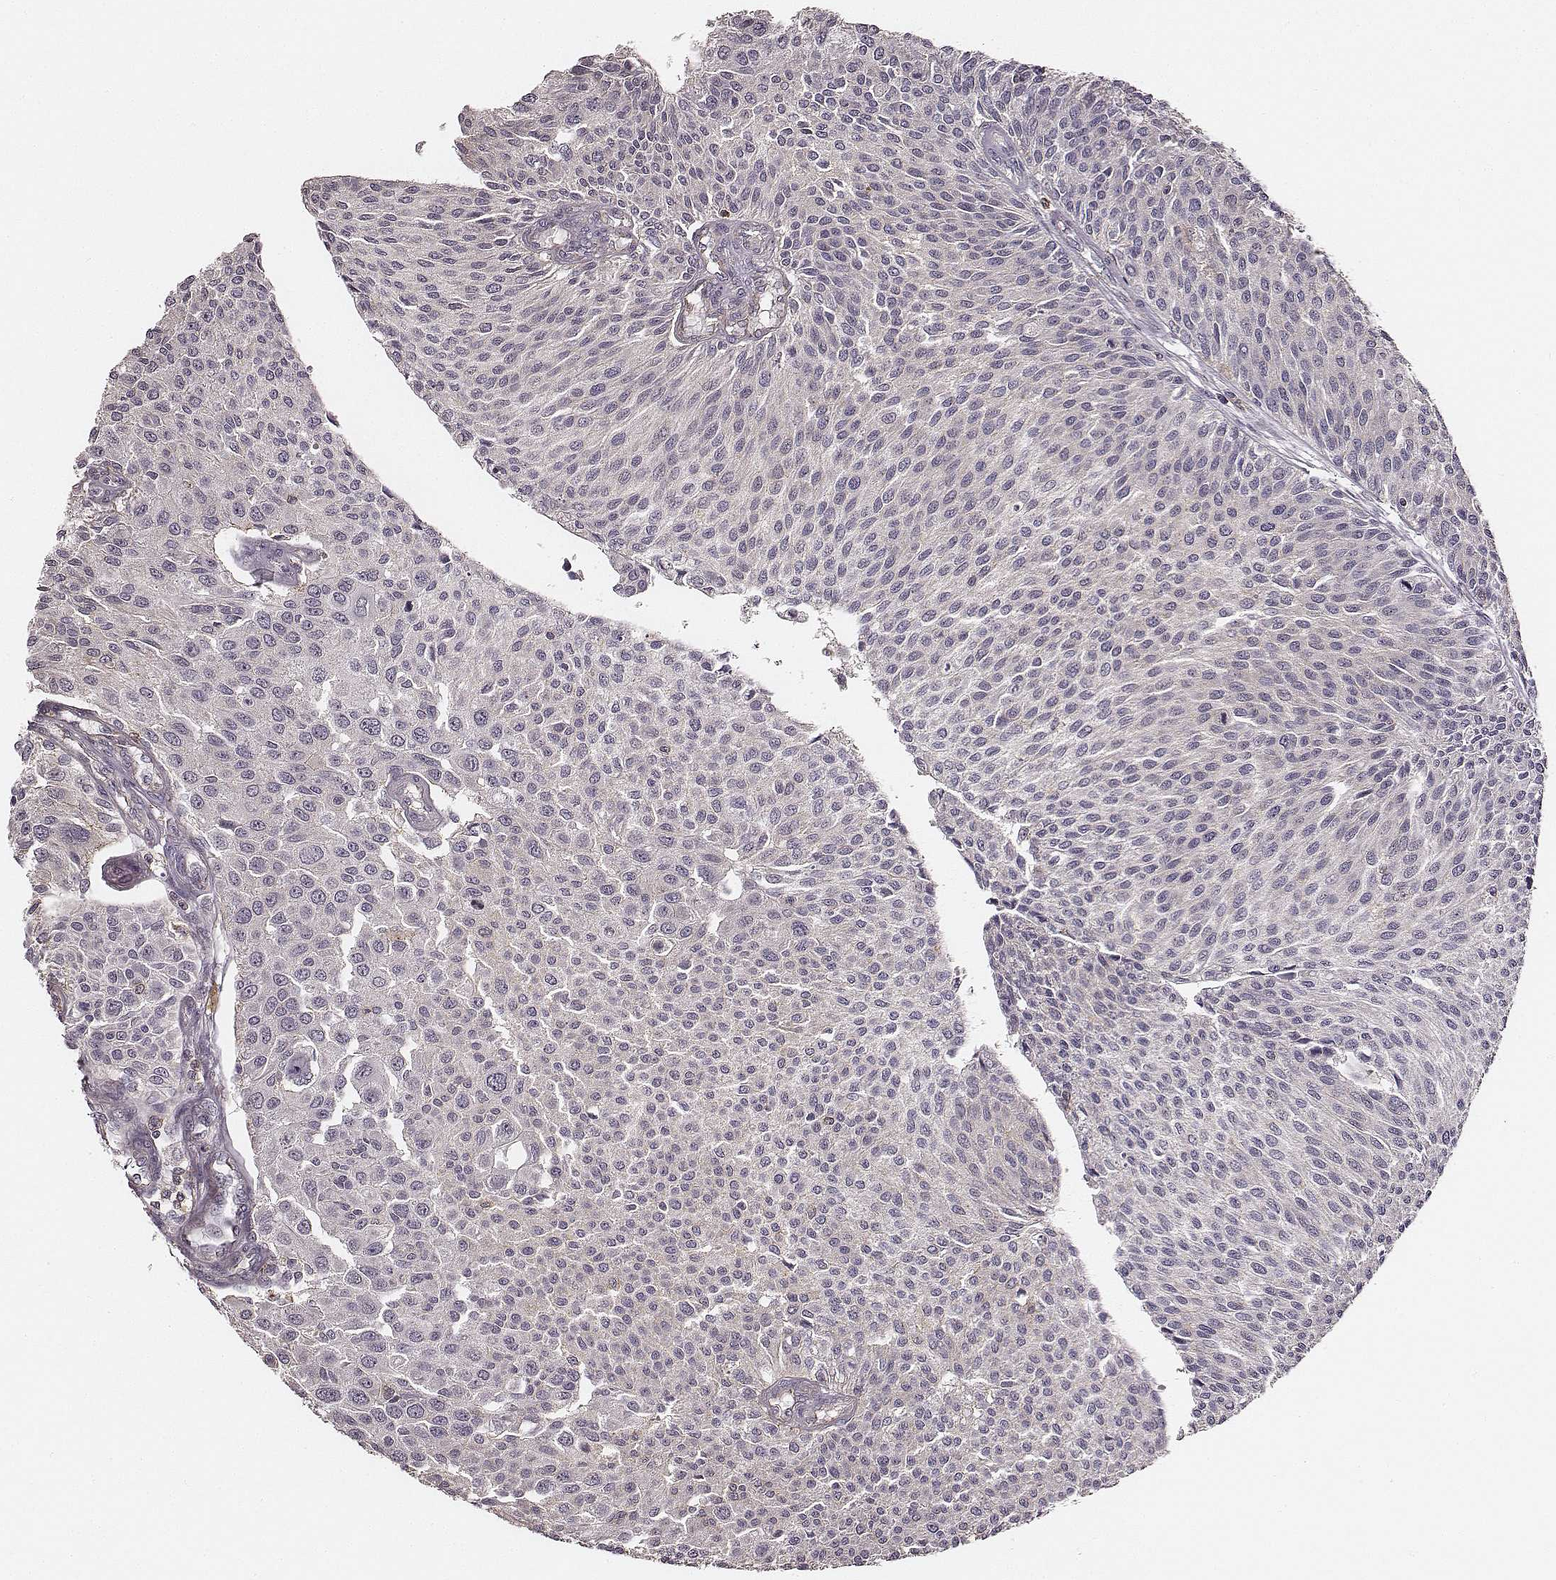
{"staining": {"intensity": "negative", "quantity": "none", "location": "none"}, "tissue": "urothelial cancer", "cell_type": "Tumor cells", "image_type": "cancer", "snomed": [{"axis": "morphology", "description": "Urothelial carcinoma, NOS"}, {"axis": "topography", "description": "Urinary bladder"}], "caption": "Immunohistochemistry photomicrograph of neoplastic tissue: human transitional cell carcinoma stained with DAB displays no significant protein staining in tumor cells. Brightfield microscopy of immunohistochemistry stained with DAB (3,3'-diaminobenzidine) (brown) and hematoxylin (blue), captured at high magnification.", "gene": "ZYX", "patient": {"sex": "male", "age": 55}}